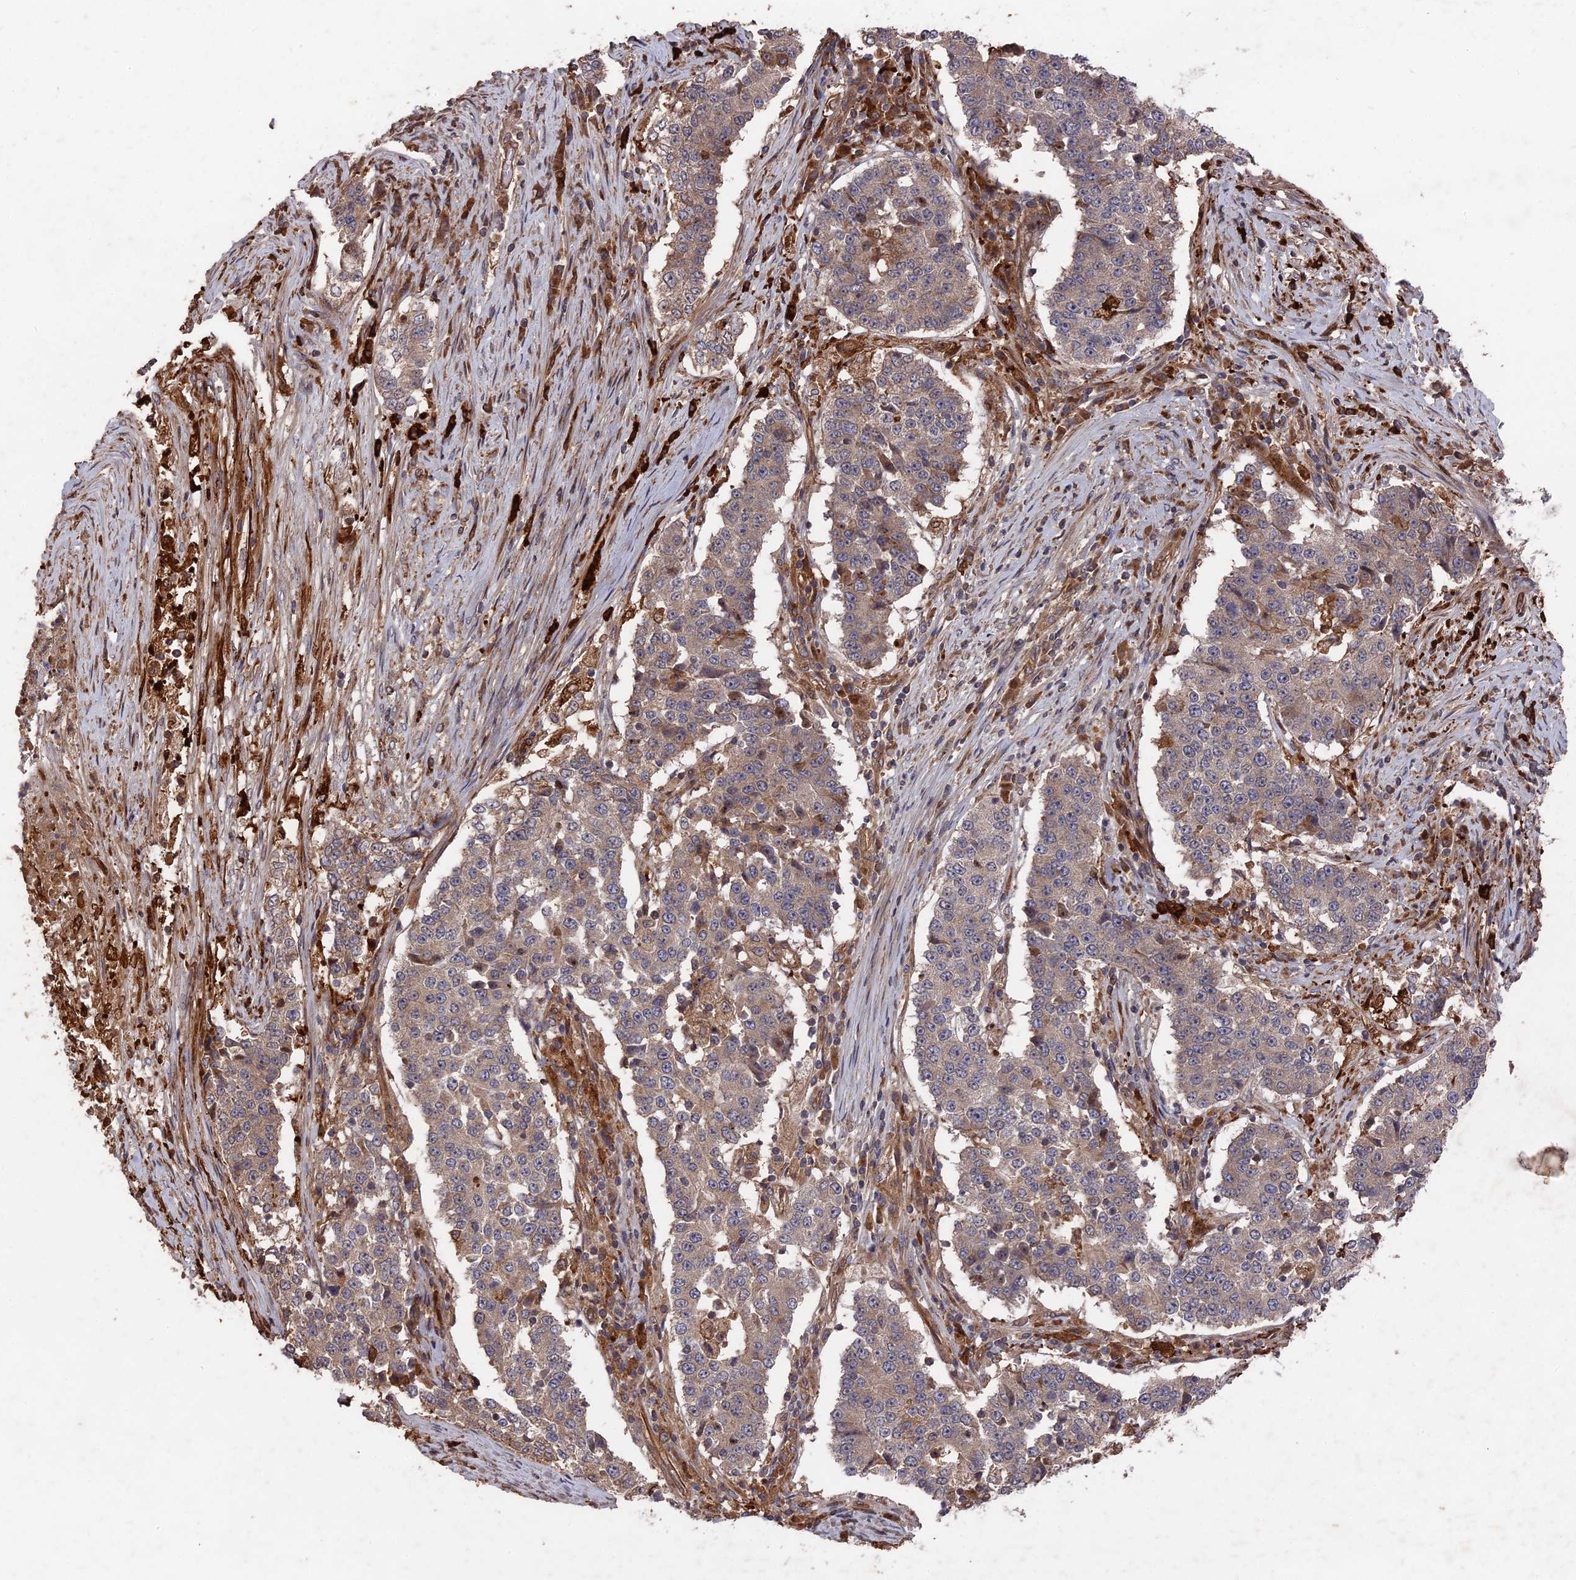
{"staining": {"intensity": "weak", "quantity": ">75%", "location": "cytoplasmic/membranous"}, "tissue": "stomach cancer", "cell_type": "Tumor cells", "image_type": "cancer", "snomed": [{"axis": "morphology", "description": "Adenocarcinoma, NOS"}, {"axis": "topography", "description": "Stomach"}], "caption": "Protein staining shows weak cytoplasmic/membranous positivity in about >75% of tumor cells in stomach cancer (adenocarcinoma). (Brightfield microscopy of DAB IHC at high magnification).", "gene": "DEF8", "patient": {"sex": "male", "age": 59}}